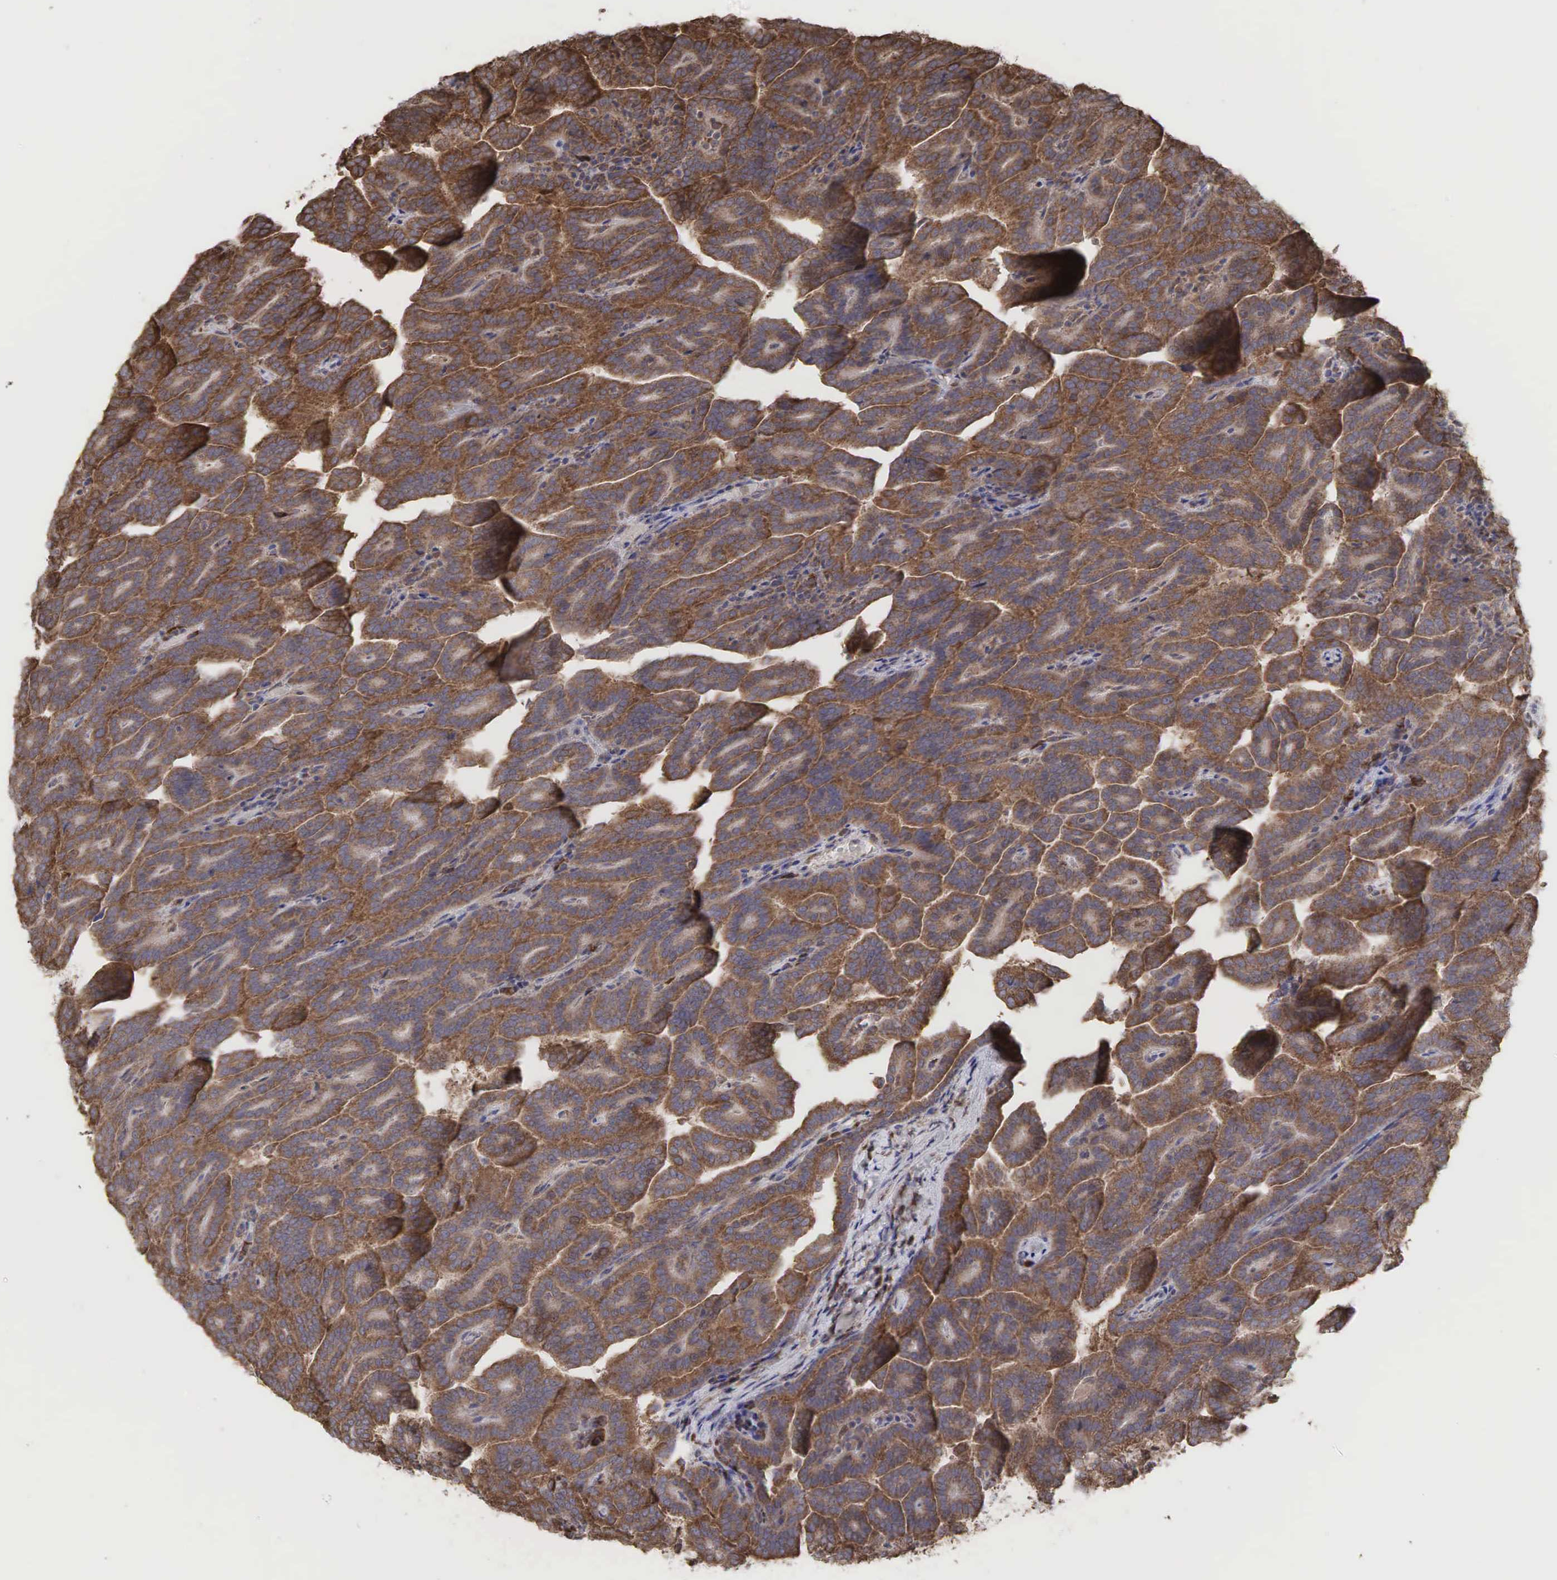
{"staining": {"intensity": "moderate", "quantity": ">75%", "location": "cytoplasmic/membranous"}, "tissue": "renal cancer", "cell_type": "Tumor cells", "image_type": "cancer", "snomed": [{"axis": "morphology", "description": "Adenocarcinoma, NOS"}, {"axis": "topography", "description": "Kidney"}], "caption": "Immunohistochemical staining of renal adenocarcinoma shows medium levels of moderate cytoplasmic/membranous protein expression in approximately >75% of tumor cells. Nuclei are stained in blue.", "gene": "PABPC5", "patient": {"sex": "male", "age": 61}}